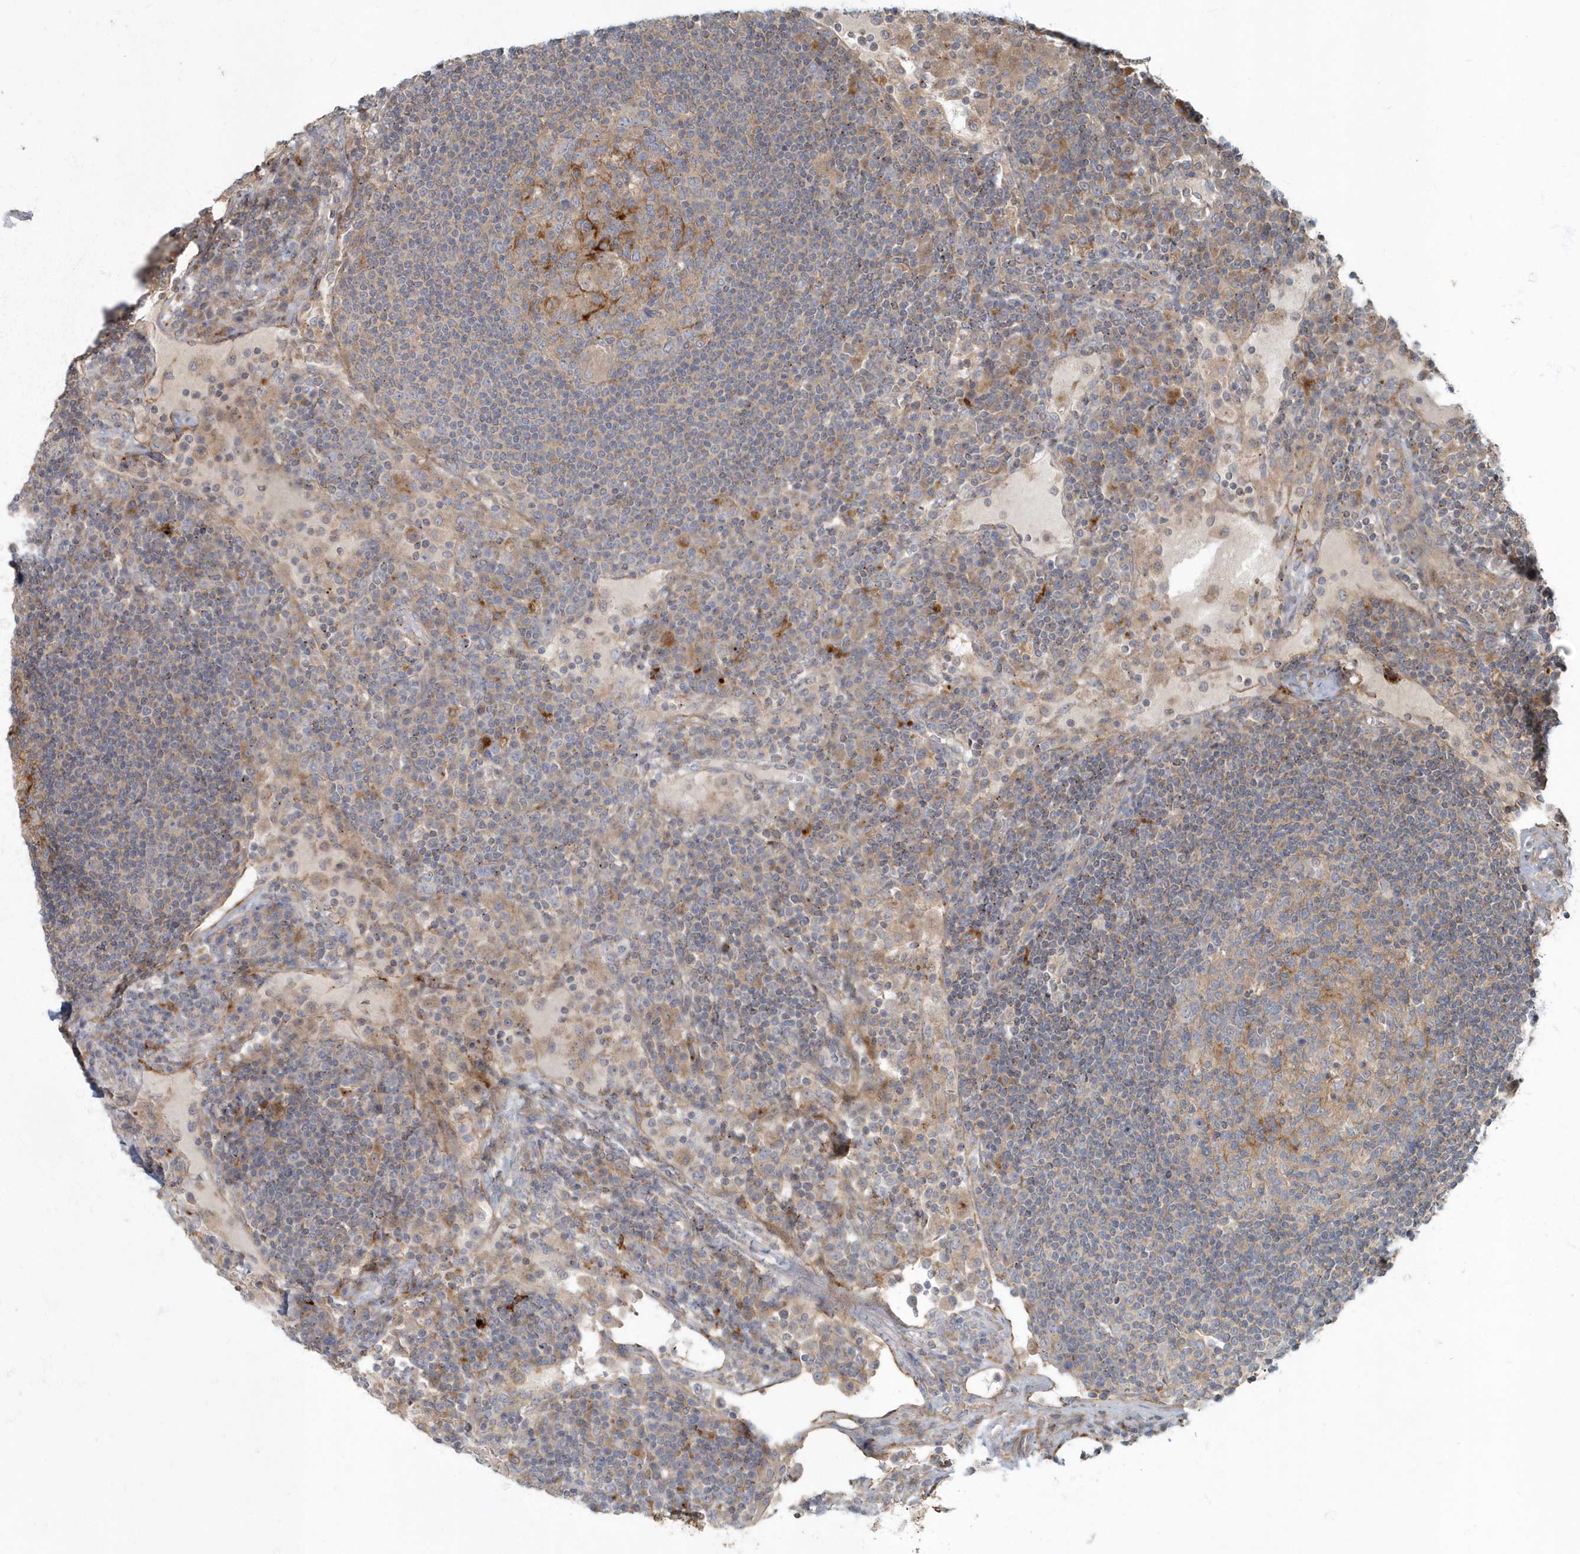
{"staining": {"intensity": "moderate", "quantity": "<25%", "location": "cytoplasmic/membranous"}, "tissue": "lymph node", "cell_type": "Germinal center cells", "image_type": "normal", "snomed": [{"axis": "morphology", "description": "Normal tissue, NOS"}, {"axis": "topography", "description": "Lymph node"}], "caption": "Immunohistochemistry (IHC) of normal human lymph node demonstrates low levels of moderate cytoplasmic/membranous positivity in approximately <25% of germinal center cells. (Brightfield microscopy of DAB IHC at high magnification).", "gene": "ARHGEF38", "patient": {"sex": "female", "age": 53}}